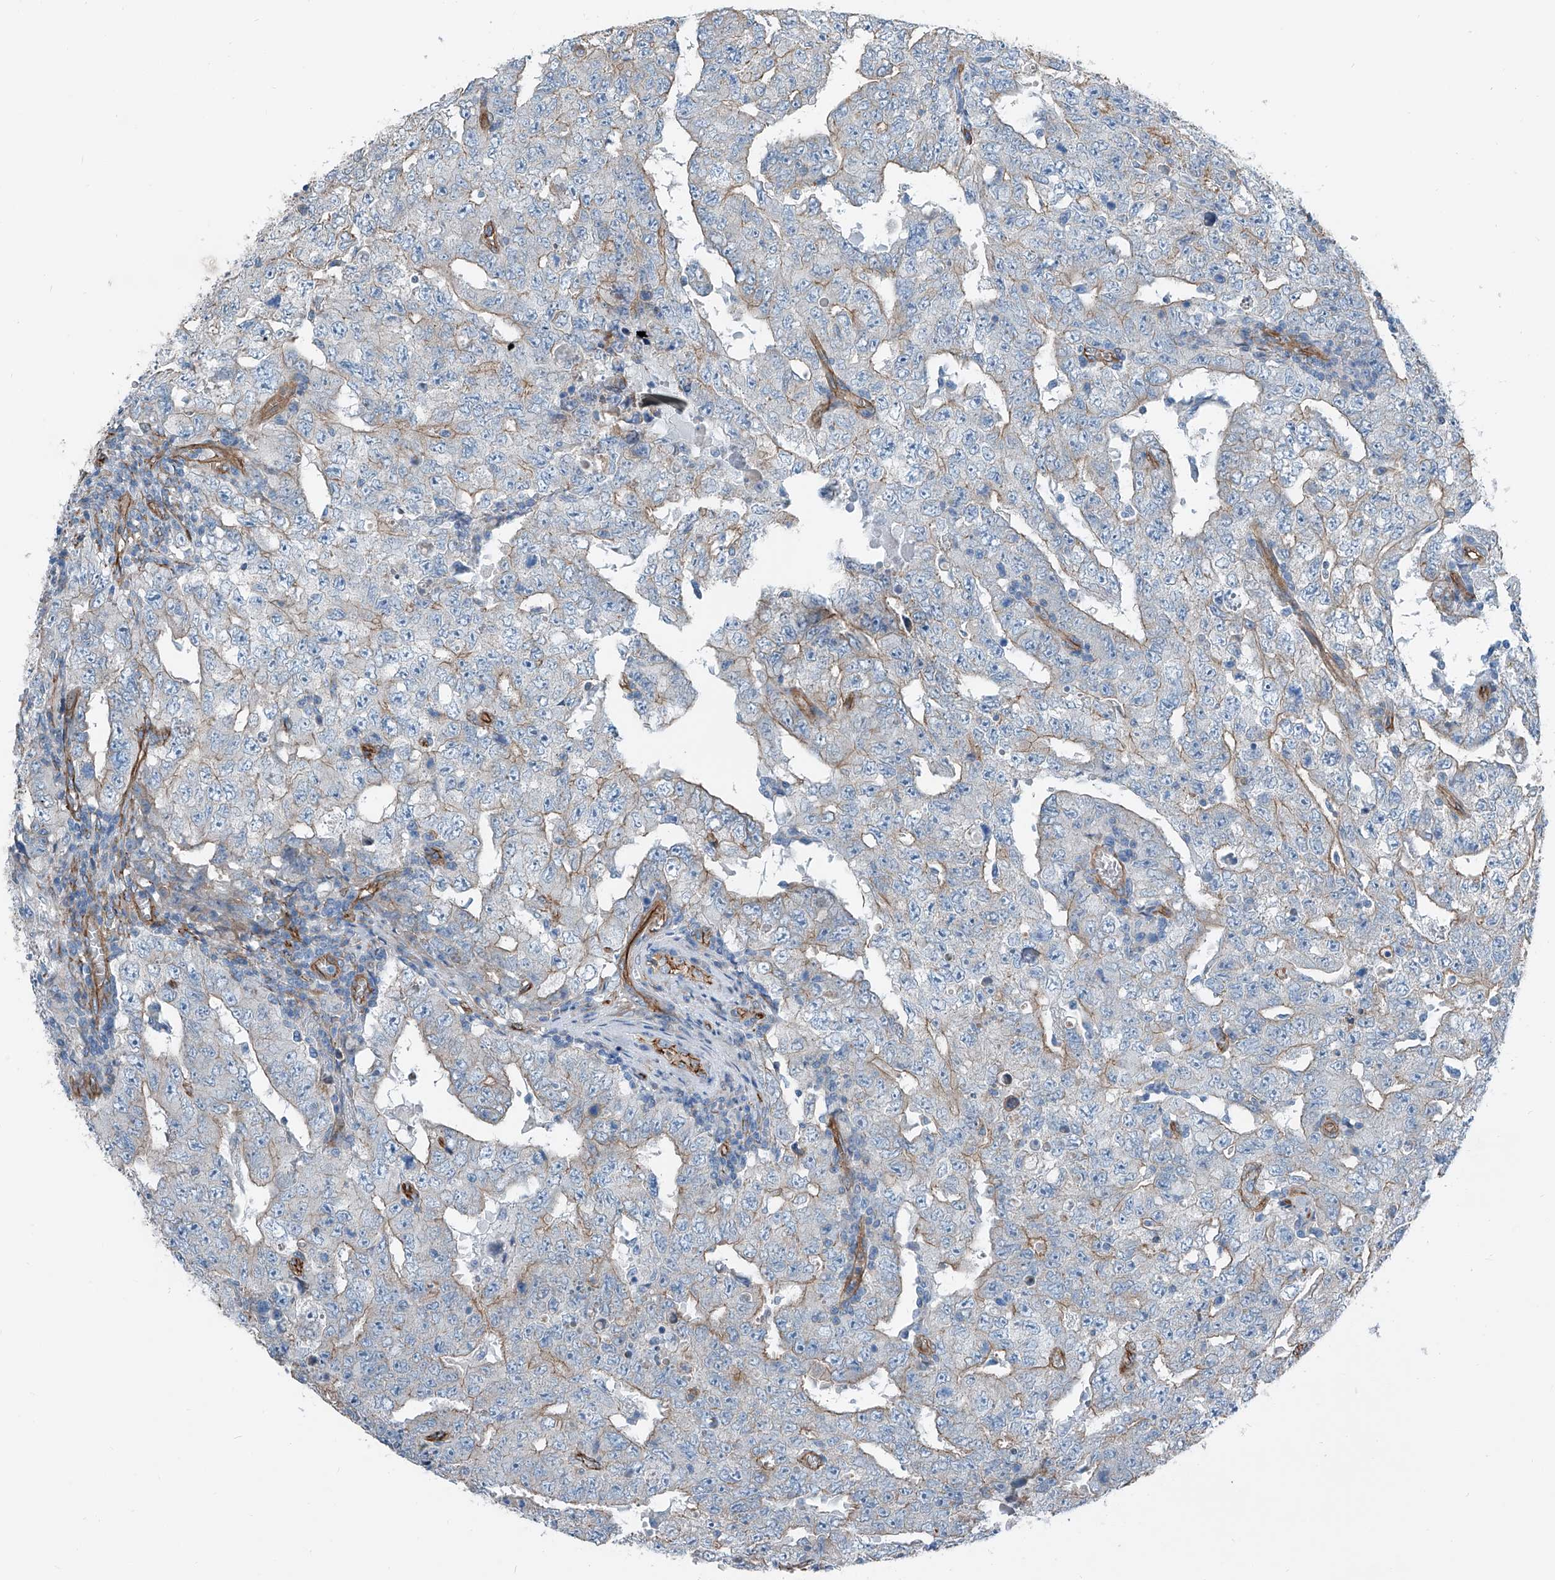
{"staining": {"intensity": "weak", "quantity": "25%-75%", "location": "cytoplasmic/membranous"}, "tissue": "testis cancer", "cell_type": "Tumor cells", "image_type": "cancer", "snomed": [{"axis": "morphology", "description": "Carcinoma, Embryonal, NOS"}, {"axis": "topography", "description": "Testis"}], "caption": "Immunohistochemical staining of human testis cancer (embryonal carcinoma) demonstrates low levels of weak cytoplasmic/membranous expression in about 25%-75% of tumor cells.", "gene": "THEMIS2", "patient": {"sex": "male", "age": 26}}